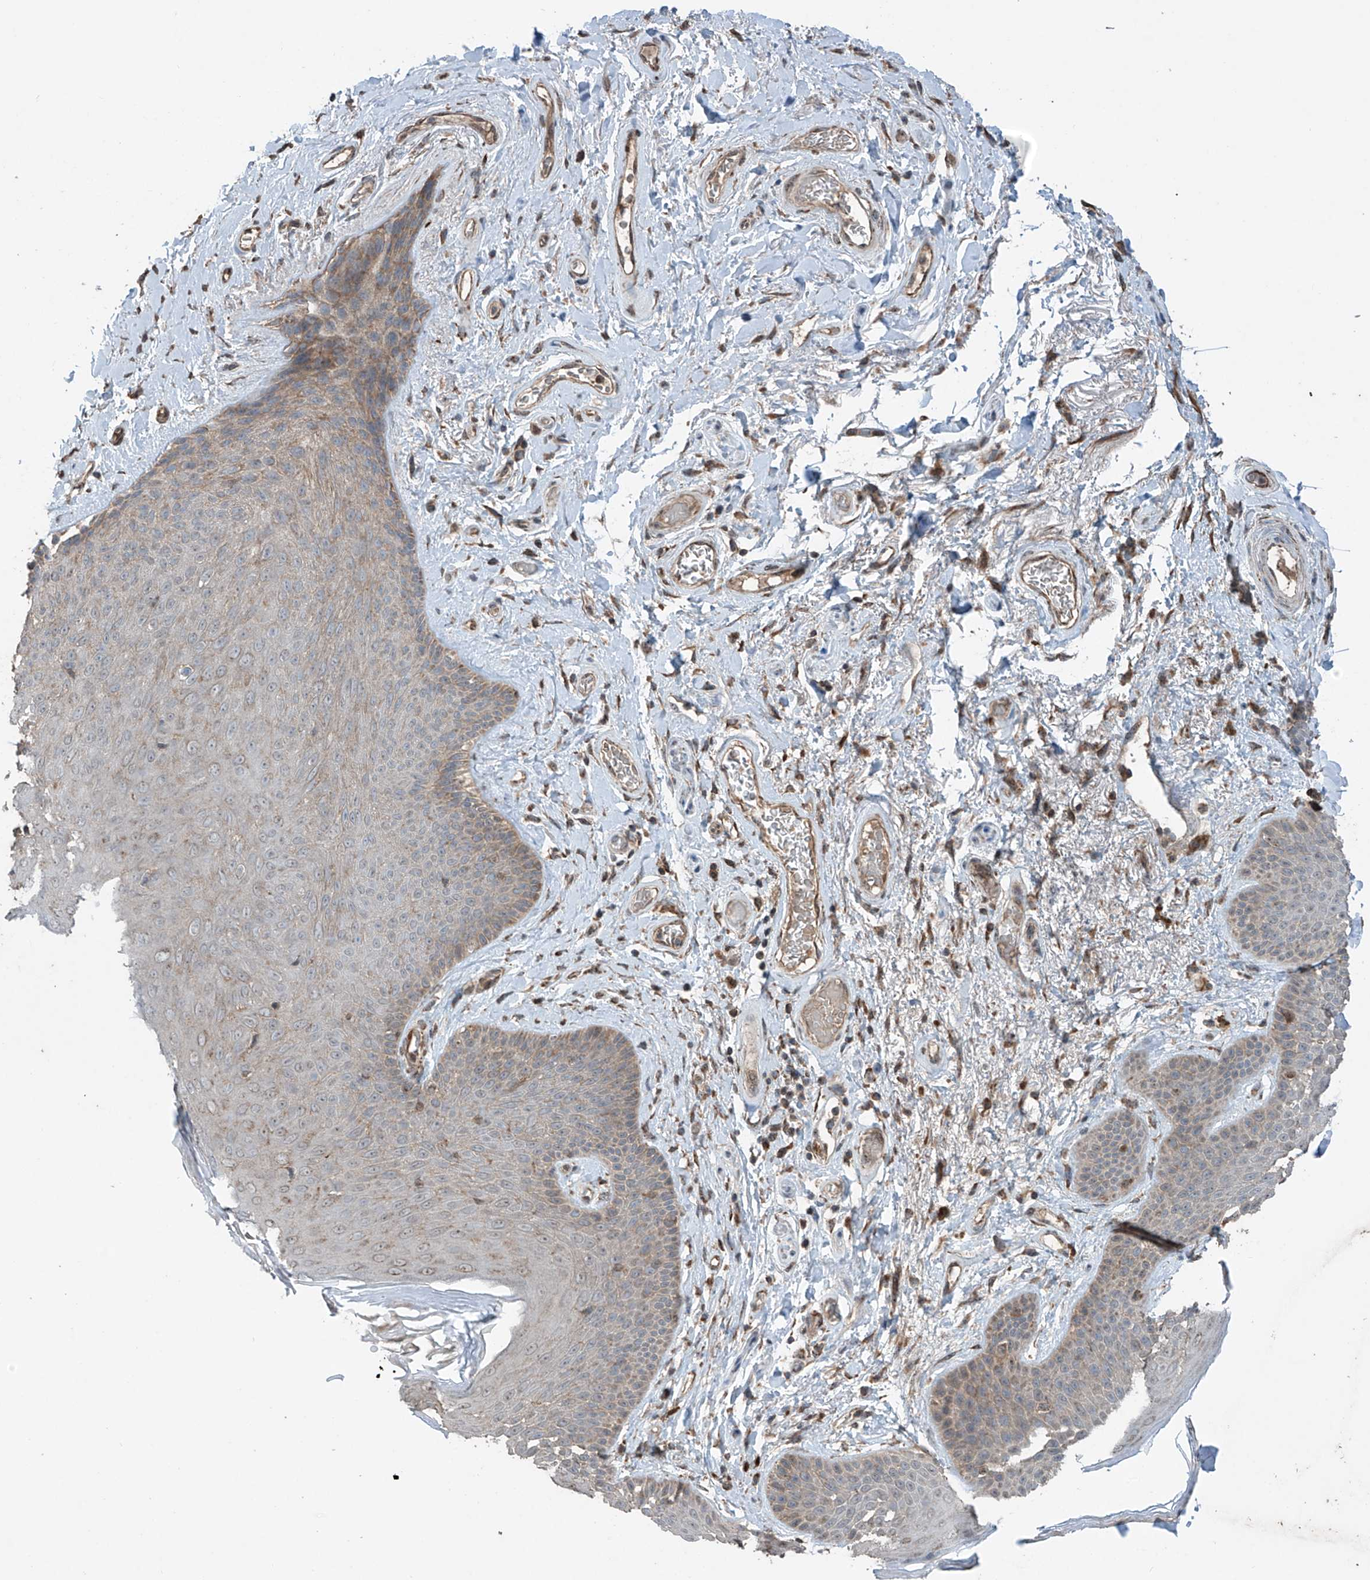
{"staining": {"intensity": "moderate", "quantity": "25%-75%", "location": "cytoplasmic/membranous"}, "tissue": "skin", "cell_type": "Epidermal cells", "image_type": "normal", "snomed": [{"axis": "morphology", "description": "Normal tissue, NOS"}, {"axis": "topography", "description": "Anal"}], "caption": "IHC (DAB (3,3'-diaminobenzidine)) staining of unremarkable human skin exhibits moderate cytoplasmic/membranous protein expression in approximately 25%-75% of epidermal cells. Nuclei are stained in blue.", "gene": "SAMD3", "patient": {"sex": "male", "age": 74}}